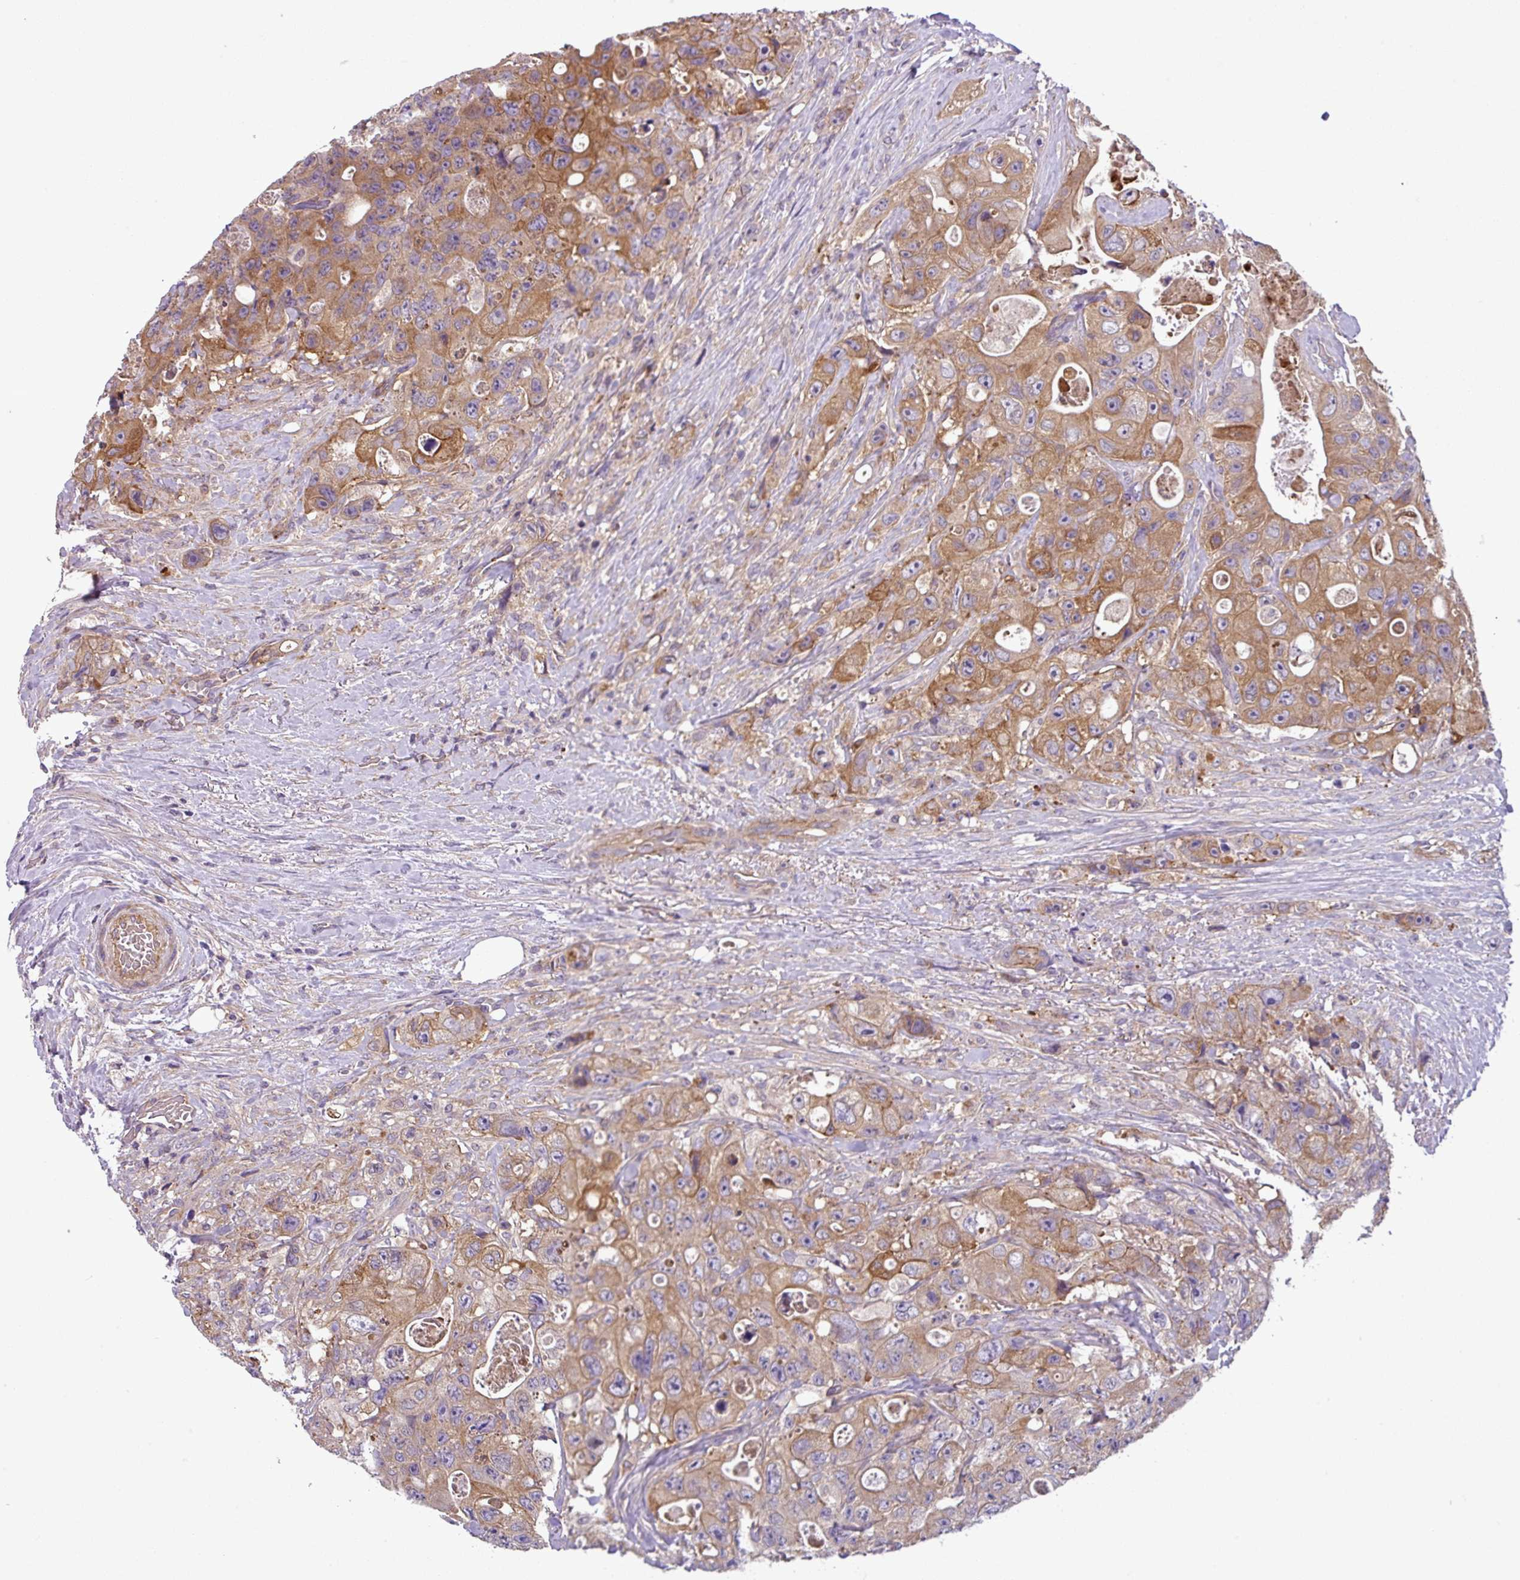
{"staining": {"intensity": "moderate", "quantity": ">75%", "location": "cytoplasmic/membranous"}, "tissue": "colorectal cancer", "cell_type": "Tumor cells", "image_type": "cancer", "snomed": [{"axis": "morphology", "description": "Adenocarcinoma, NOS"}, {"axis": "topography", "description": "Colon"}], "caption": "Immunohistochemical staining of colorectal cancer (adenocarcinoma) shows medium levels of moderate cytoplasmic/membranous expression in about >75% of tumor cells.", "gene": "SLC23A2", "patient": {"sex": "female", "age": 46}}